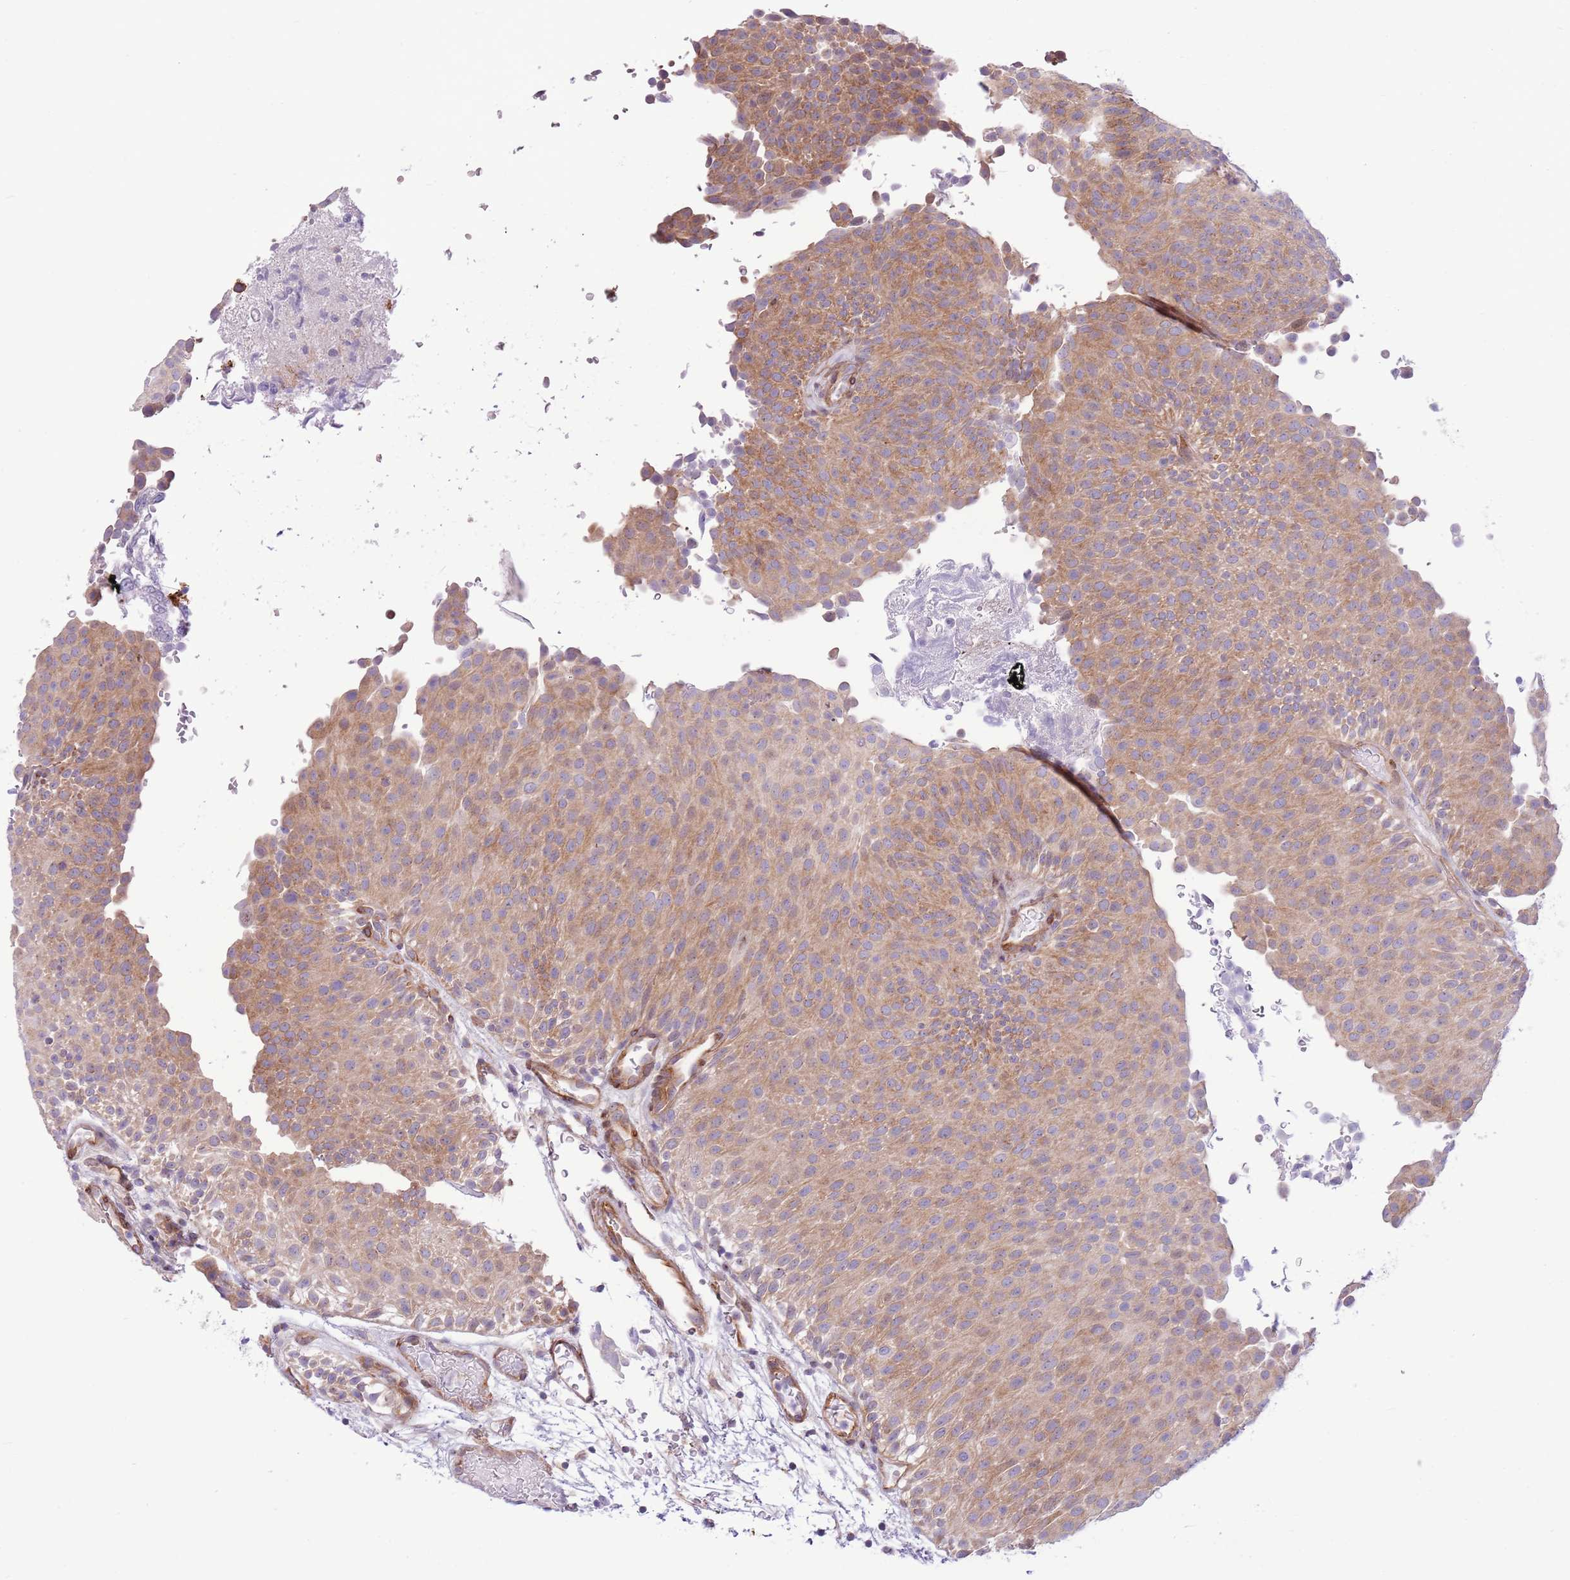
{"staining": {"intensity": "moderate", "quantity": ">75%", "location": "cytoplasmic/membranous"}, "tissue": "urothelial cancer", "cell_type": "Tumor cells", "image_type": "cancer", "snomed": [{"axis": "morphology", "description": "Urothelial carcinoma, Low grade"}, {"axis": "topography", "description": "Urinary bladder"}], "caption": "Brown immunohistochemical staining in low-grade urothelial carcinoma demonstrates moderate cytoplasmic/membranous positivity in approximately >75% of tumor cells.", "gene": "ZC4H2", "patient": {"sex": "male", "age": 78}}